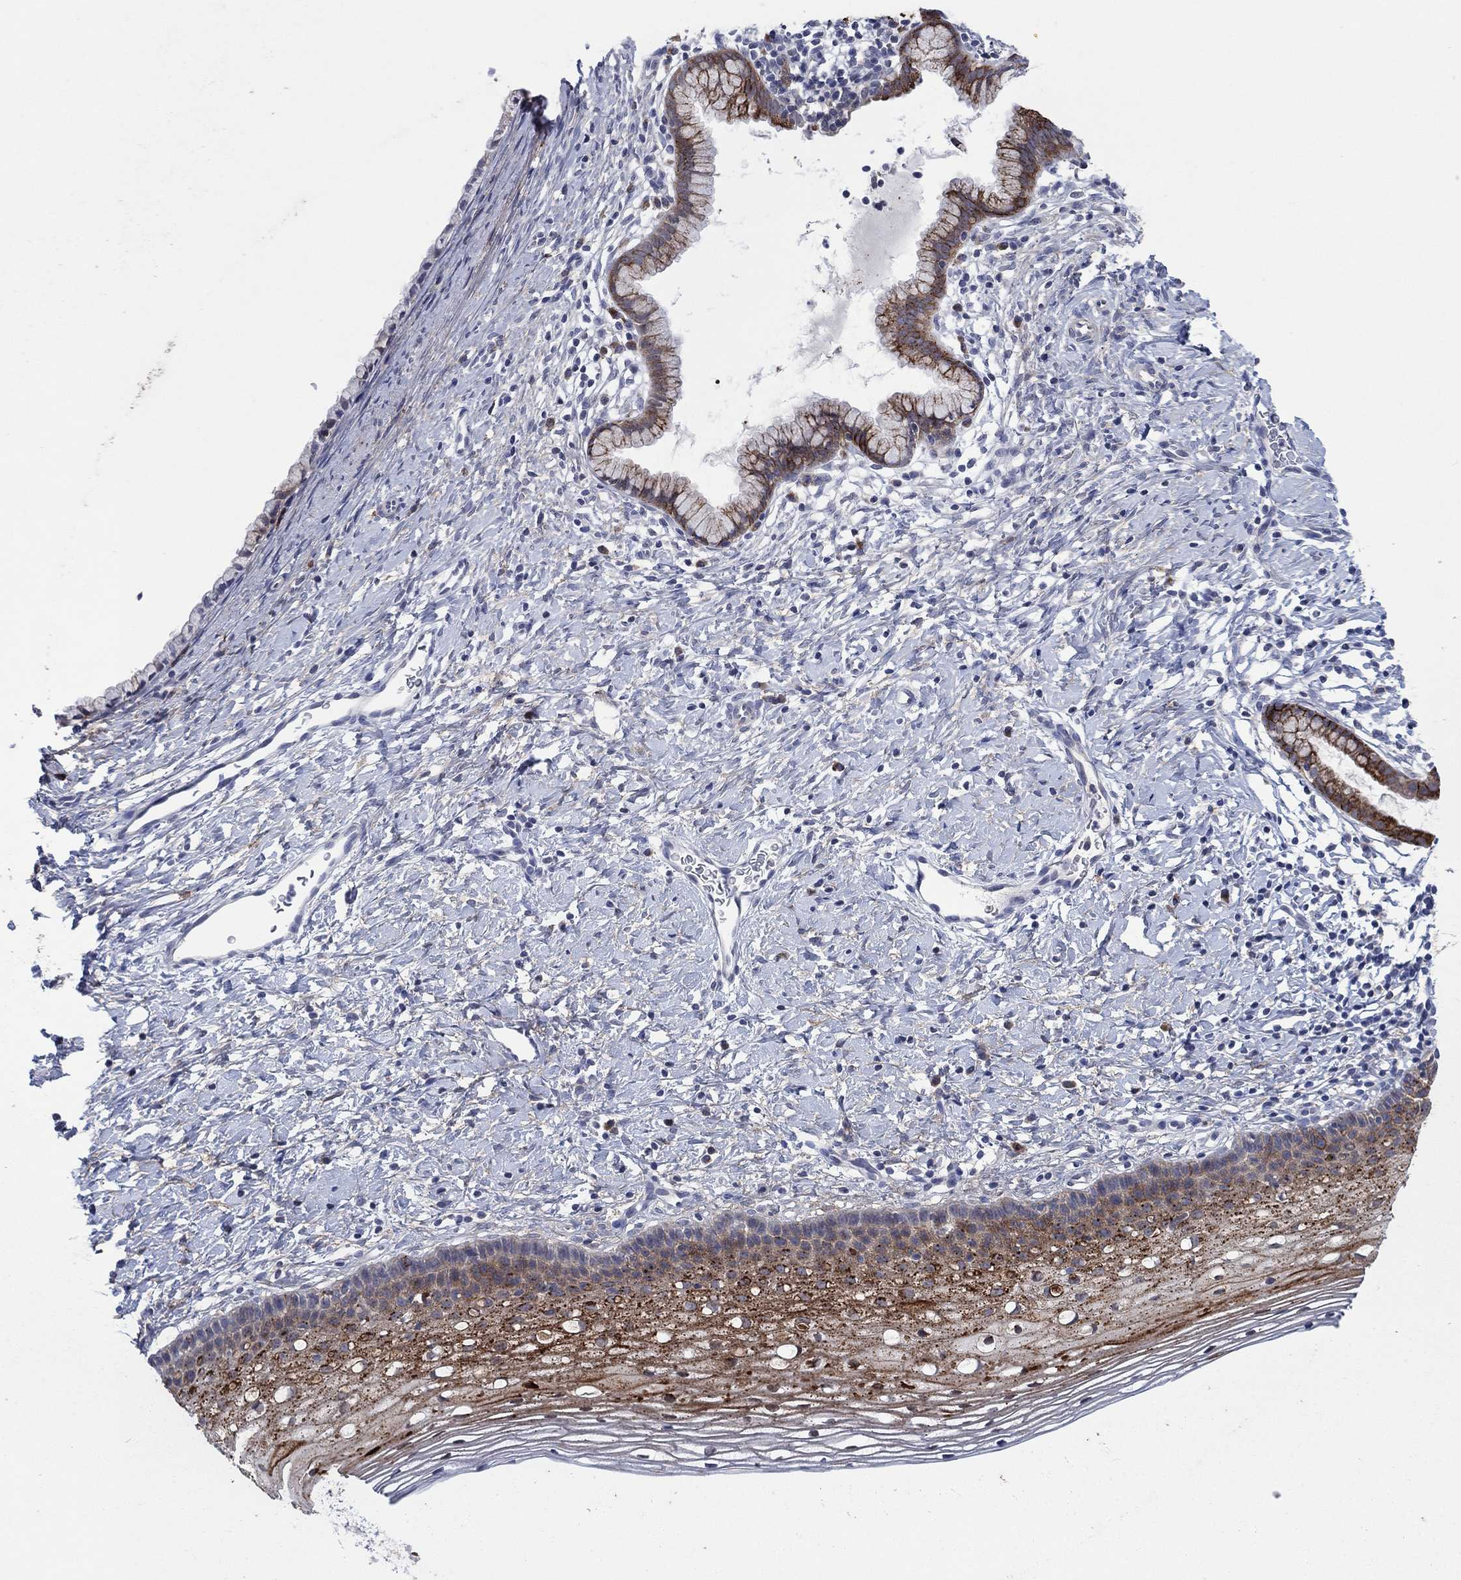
{"staining": {"intensity": "moderate", "quantity": "<25%", "location": "cytoplasmic/membranous"}, "tissue": "cervix", "cell_type": "Glandular cells", "image_type": "normal", "snomed": [{"axis": "morphology", "description": "Normal tissue, NOS"}, {"axis": "topography", "description": "Cervix"}], "caption": "Glandular cells display low levels of moderate cytoplasmic/membranous positivity in approximately <25% of cells in normal cervix.", "gene": "SDC1", "patient": {"sex": "female", "age": 39}}